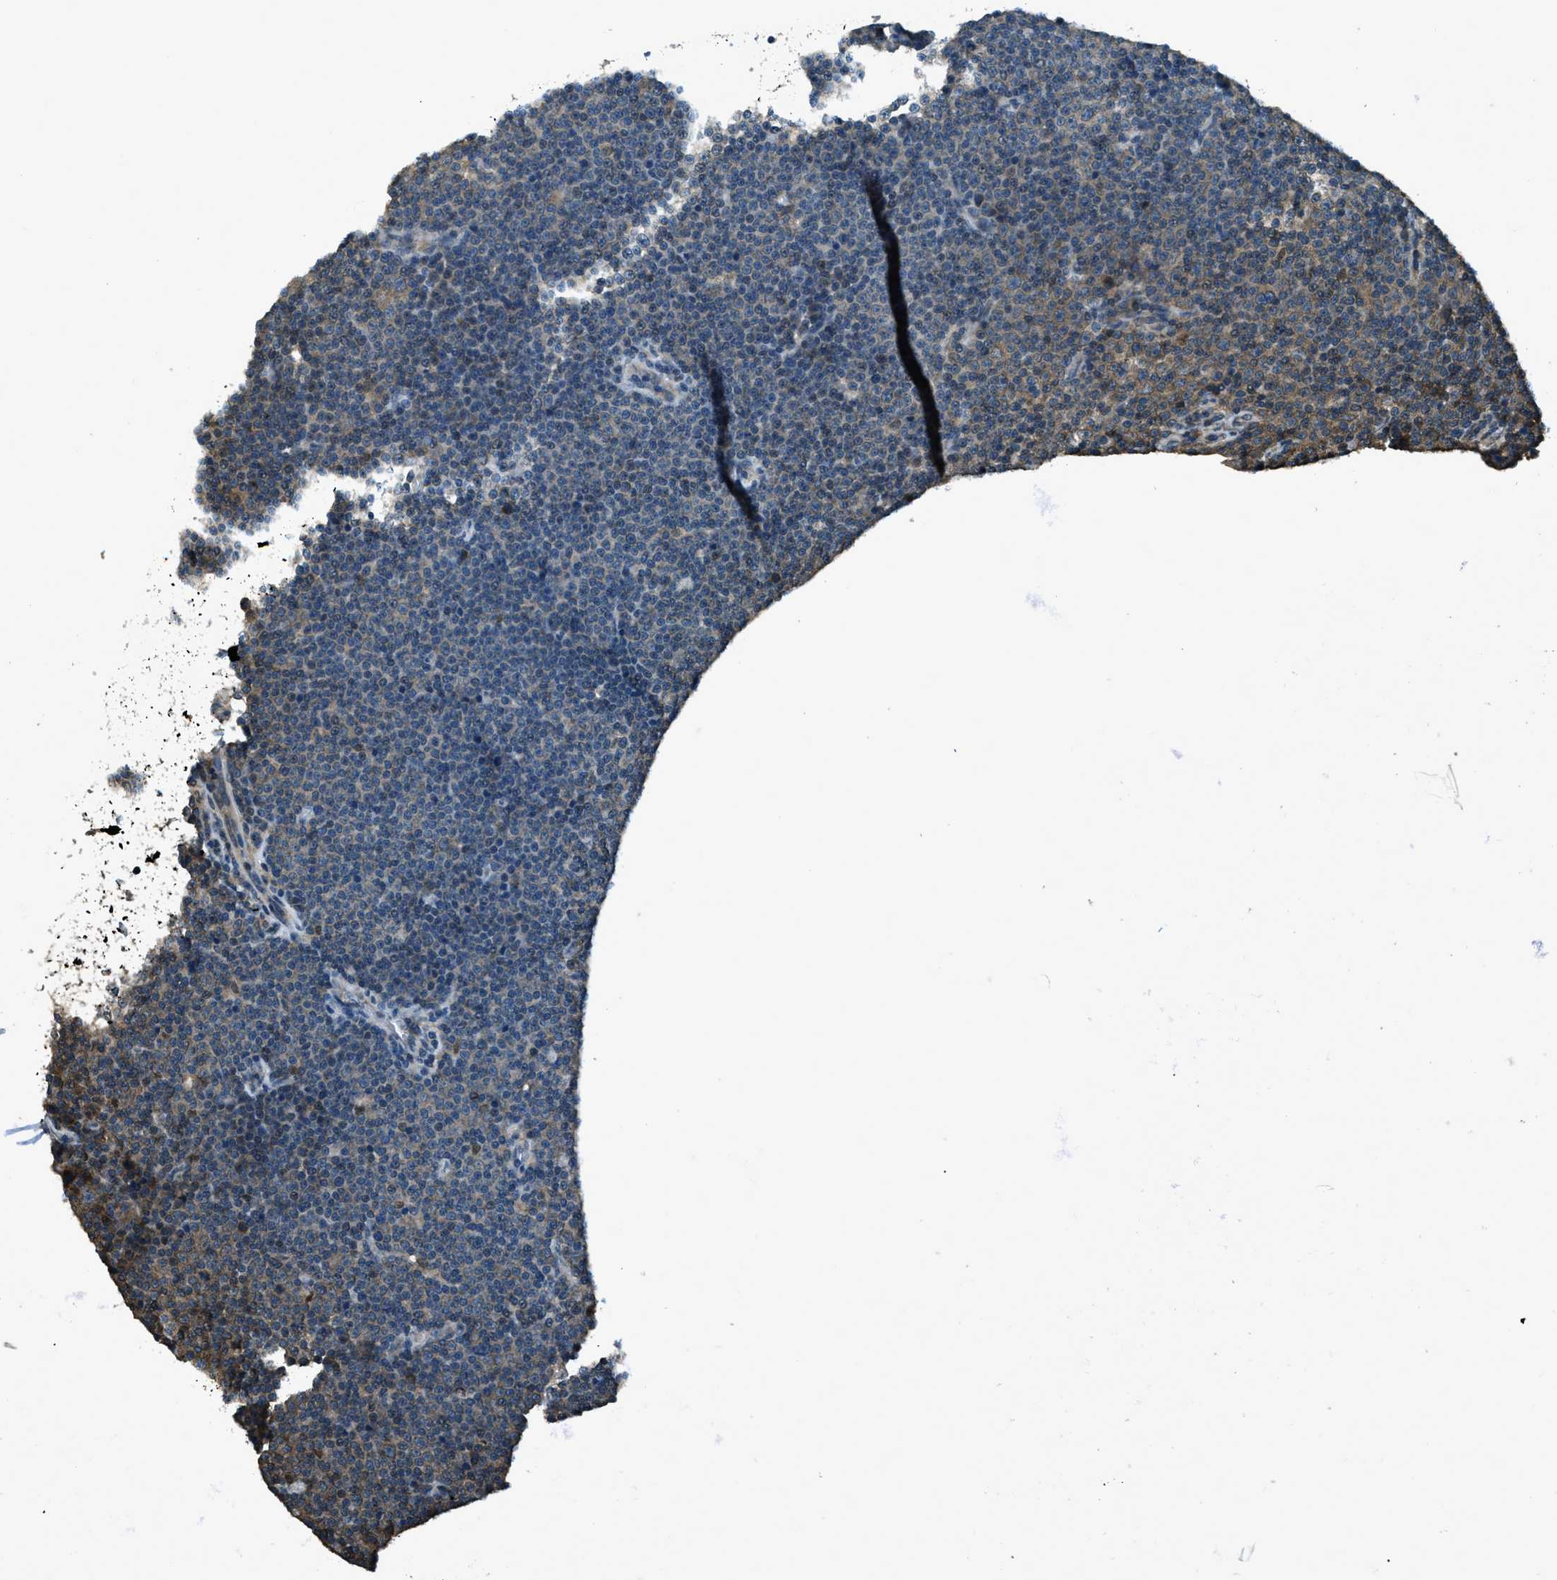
{"staining": {"intensity": "weak", "quantity": "<25%", "location": "cytoplasmic/membranous"}, "tissue": "lymphoma", "cell_type": "Tumor cells", "image_type": "cancer", "snomed": [{"axis": "morphology", "description": "Malignant lymphoma, non-Hodgkin's type, Low grade"}, {"axis": "topography", "description": "Lymph node"}], "caption": "Tumor cells are negative for brown protein staining in lymphoma. (DAB (3,3'-diaminobenzidine) IHC, high magnification).", "gene": "TRIM4", "patient": {"sex": "female", "age": 67}}